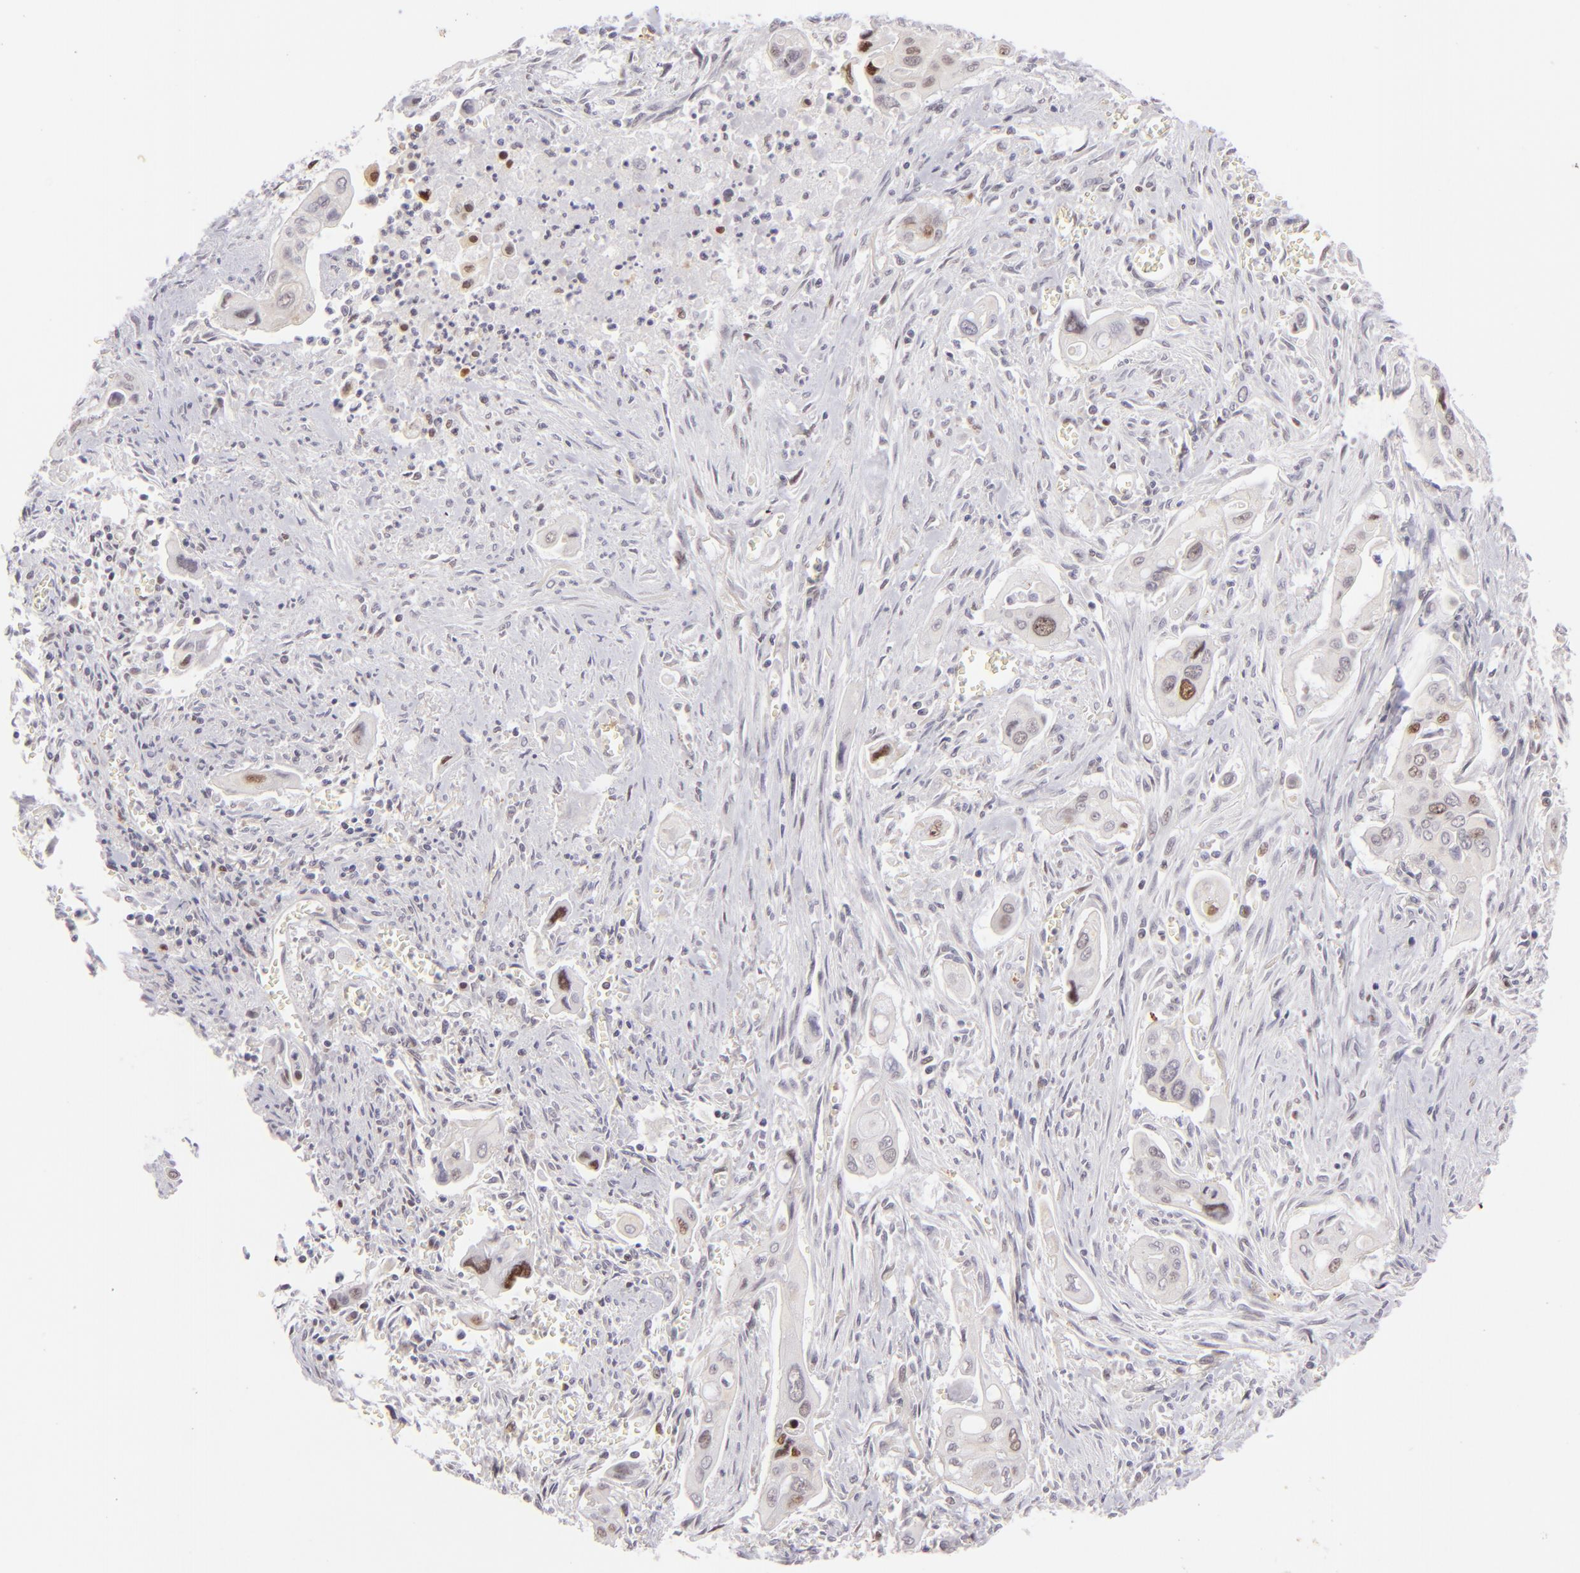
{"staining": {"intensity": "moderate", "quantity": "25%-75%", "location": "nuclear"}, "tissue": "pancreatic cancer", "cell_type": "Tumor cells", "image_type": "cancer", "snomed": [{"axis": "morphology", "description": "Adenocarcinoma, NOS"}, {"axis": "topography", "description": "Pancreas"}], "caption": "This is a micrograph of immunohistochemistry staining of pancreatic cancer, which shows moderate staining in the nuclear of tumor cells.", "gene": "POU2F1", "patient": {"sex": "male", "age": 77}}